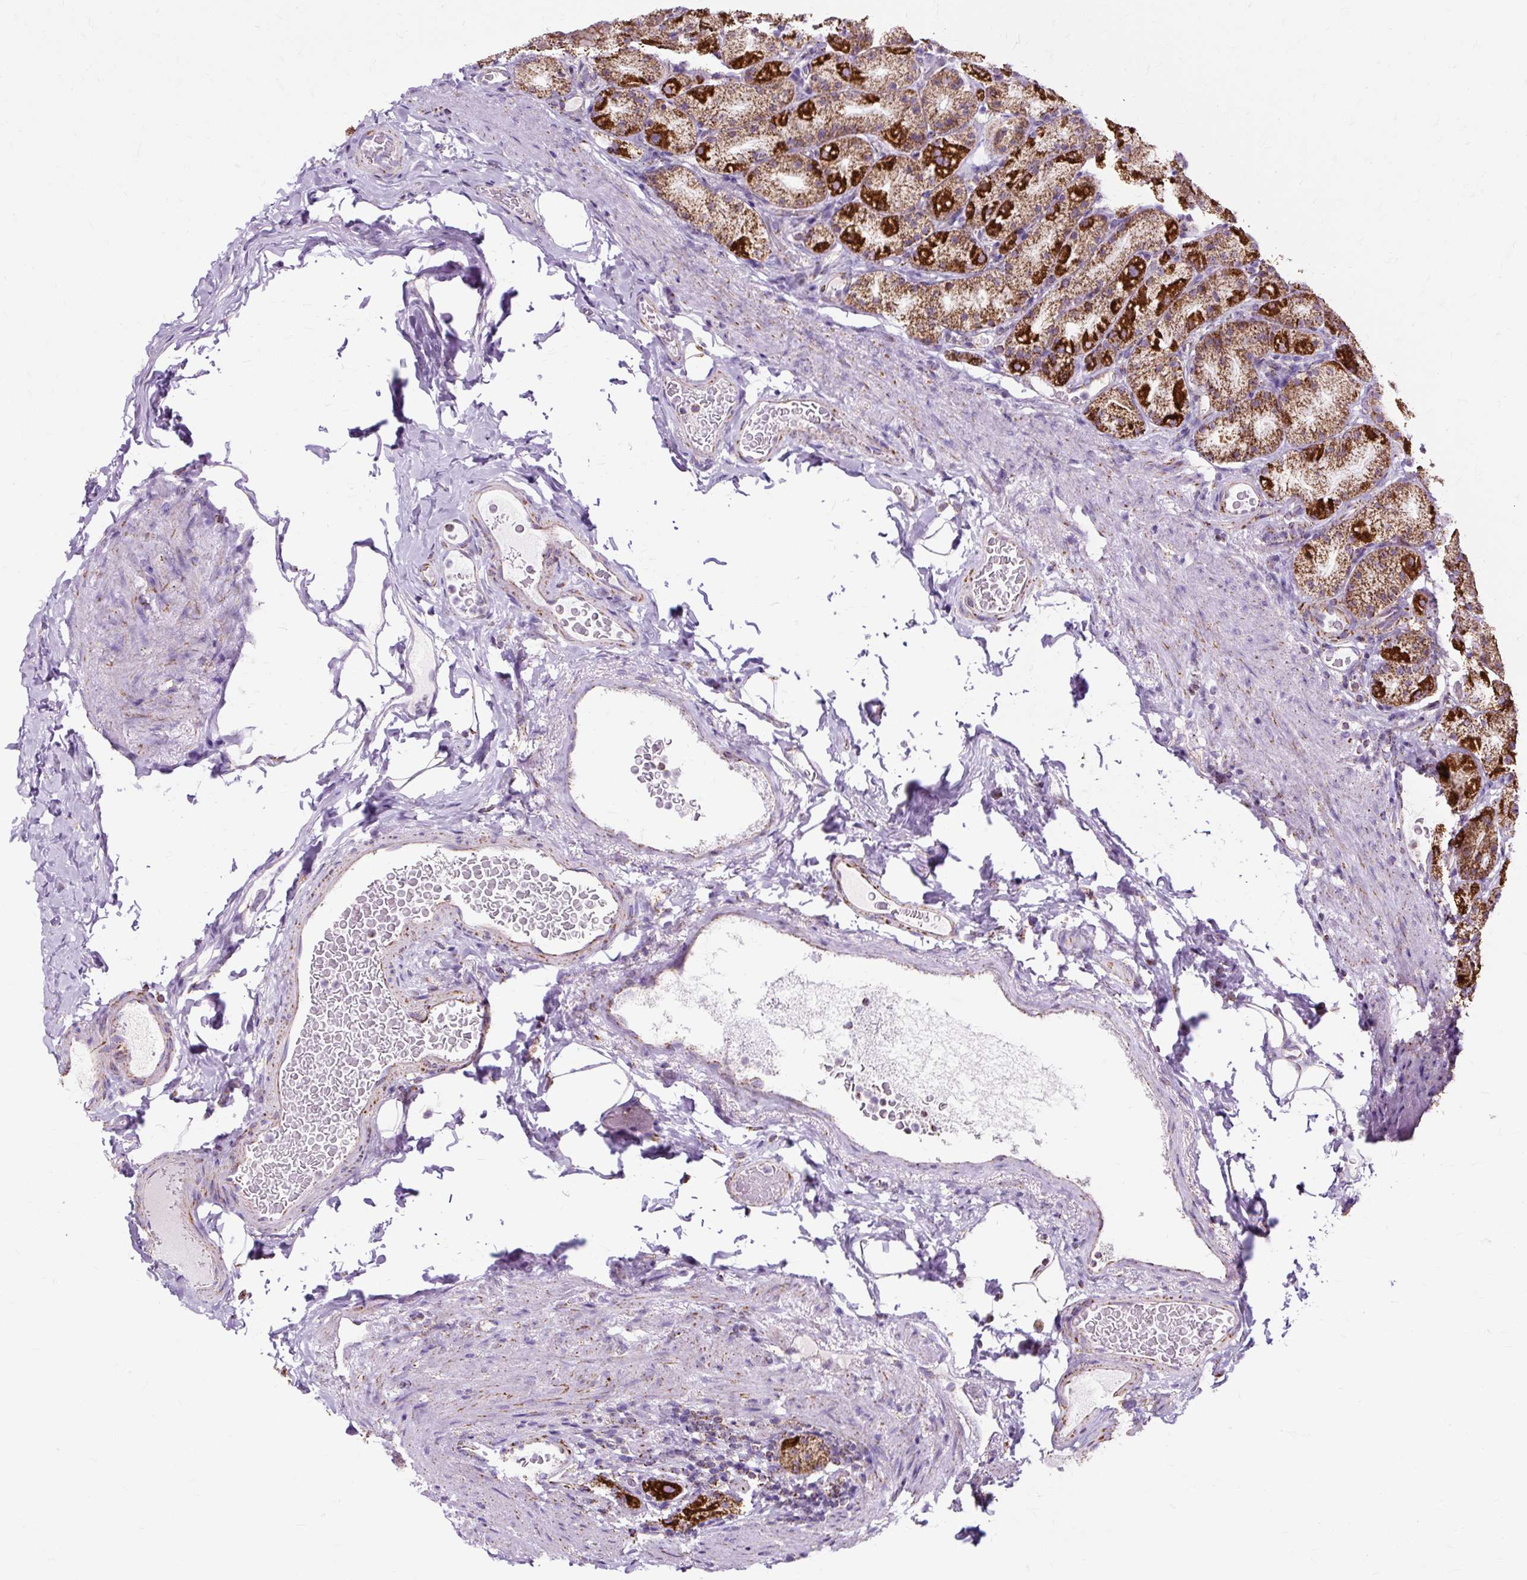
{"staining": {"intensity": "strong", "quantity": ">75%", "location": "cytoplasmic/membranous"}, "tissue": "stomach", "cell_type": "Glandular cells", "image_type": "normal", "snomed": [{"axis": "morphology", "description": "Normal tissue, NOS"}, {"axis": "topography", "description": "Stomach, upper"}, {"axis": "topography", "description": "Stomach"}], "caption": "Immunohistochemistry (IHC) histopathology image of unremarkable stomach: human stomach stained using immunohistochemistry (IHC) shows high levels of strong protein expression localized specifically in the cytoplasmic/membranous of glandular cells, appearing as a cytoplasmic/membranous brown color.", "gene": "DLAT", "patient": {"sex": "male", "age": 68}}